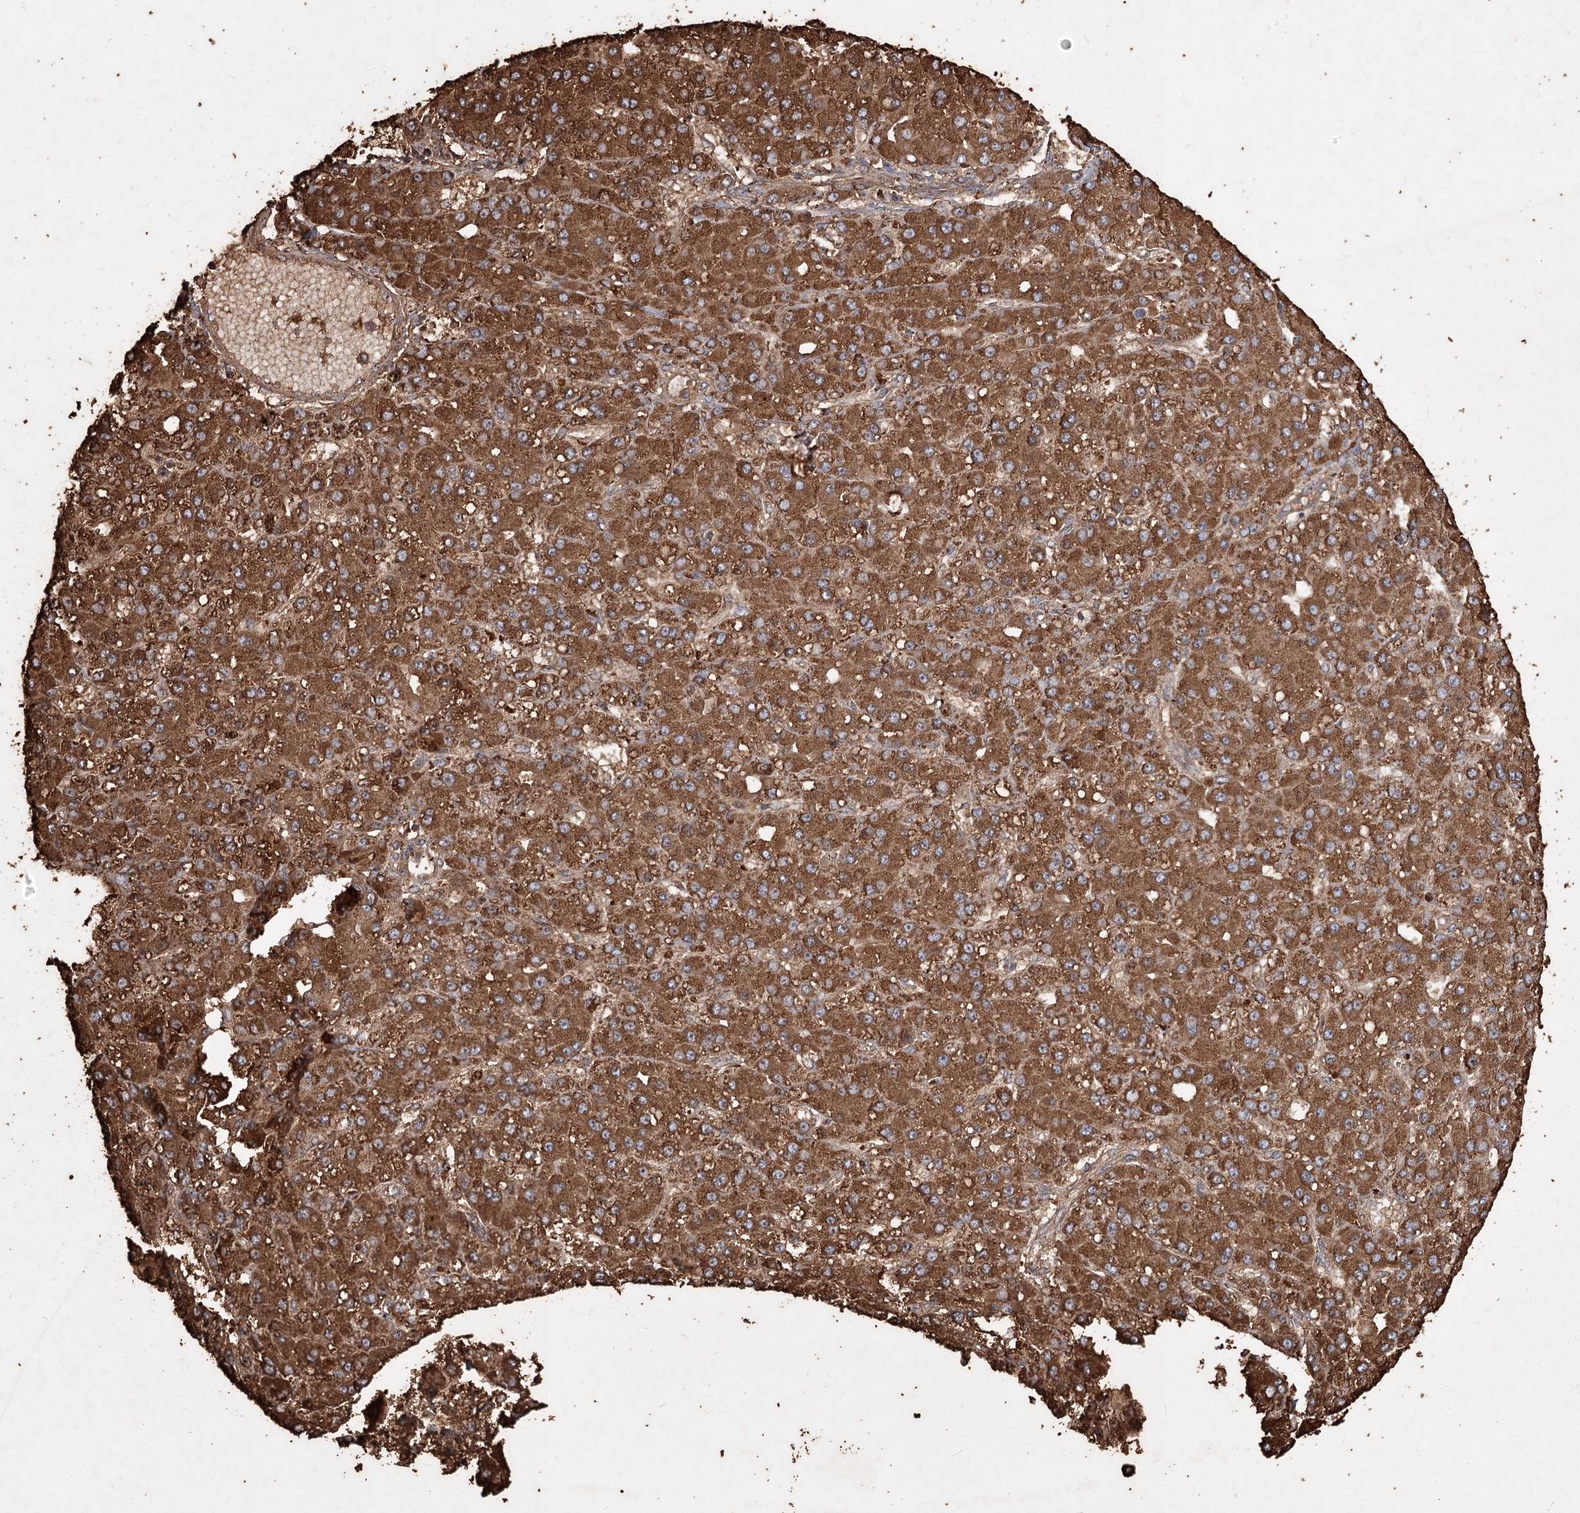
{"staining": {"intensity": "strong", "quantity": ">75%", "location": "cytoplasmic/membranous"}, "tissue": "liver cancer", "cell_type": "Tumor cells", "image_type": "cancer", "snomed": [{"axis": "morphology", "description": "Carcinoma, Hepatocellular, NOS"}, {"axis": "topography", "description": "Liver"}], "caption": "Hepatocellular carcinoma (liver) was stained to show a protein in brown. There is high levels of strong cytoplasmic/membranous staining in approximately >75% of tumor cells. (Brightfield microscopy of DAB IHC at high magnification).", "gene": "PIK3C2A", "patient": {"sex": "male", "age": 67}}